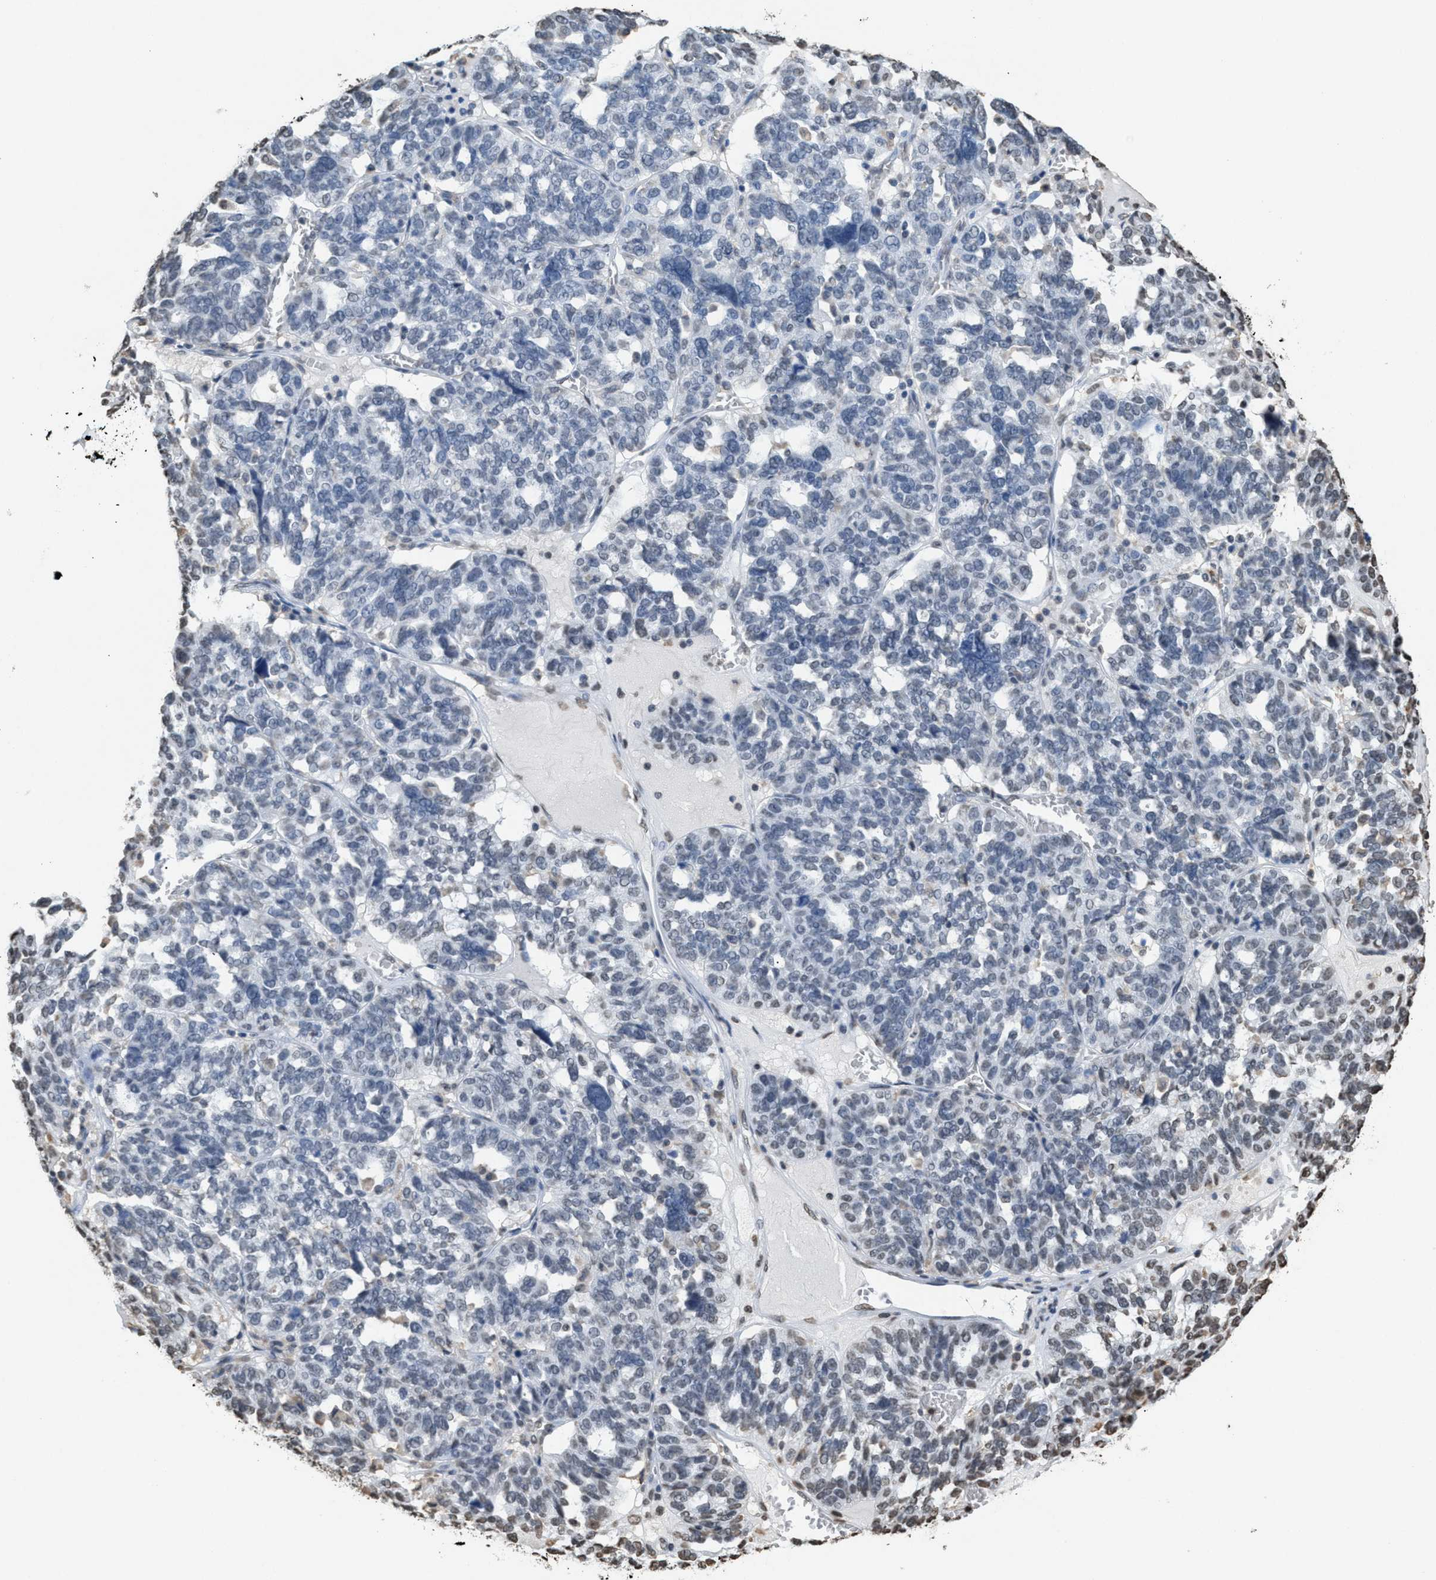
{"staining": {"intensity": "weak", "quantity": "<25%", "location": "nuclear"}, "tissue": "ovarian cancer", "cell_type": "Tumor cells", "image_type": "cancer", "snomed": [{"axis": "morphology", "description": "Cystadenocarcinoma, serous, NOS"}, {"axis": "topography", "description": "Ovary"}], "caption": "Immunohistochemistry (IHC) of human serous cystadenocarcinoma (ovarian) exhibits no expression in tumor cells. (DAB (3,3'-diaminobenzidine) immunohistochemistry with hematoxylin counter stain).", "gene": "NUP88", "patient": {"sex": "female", "age": 59}}